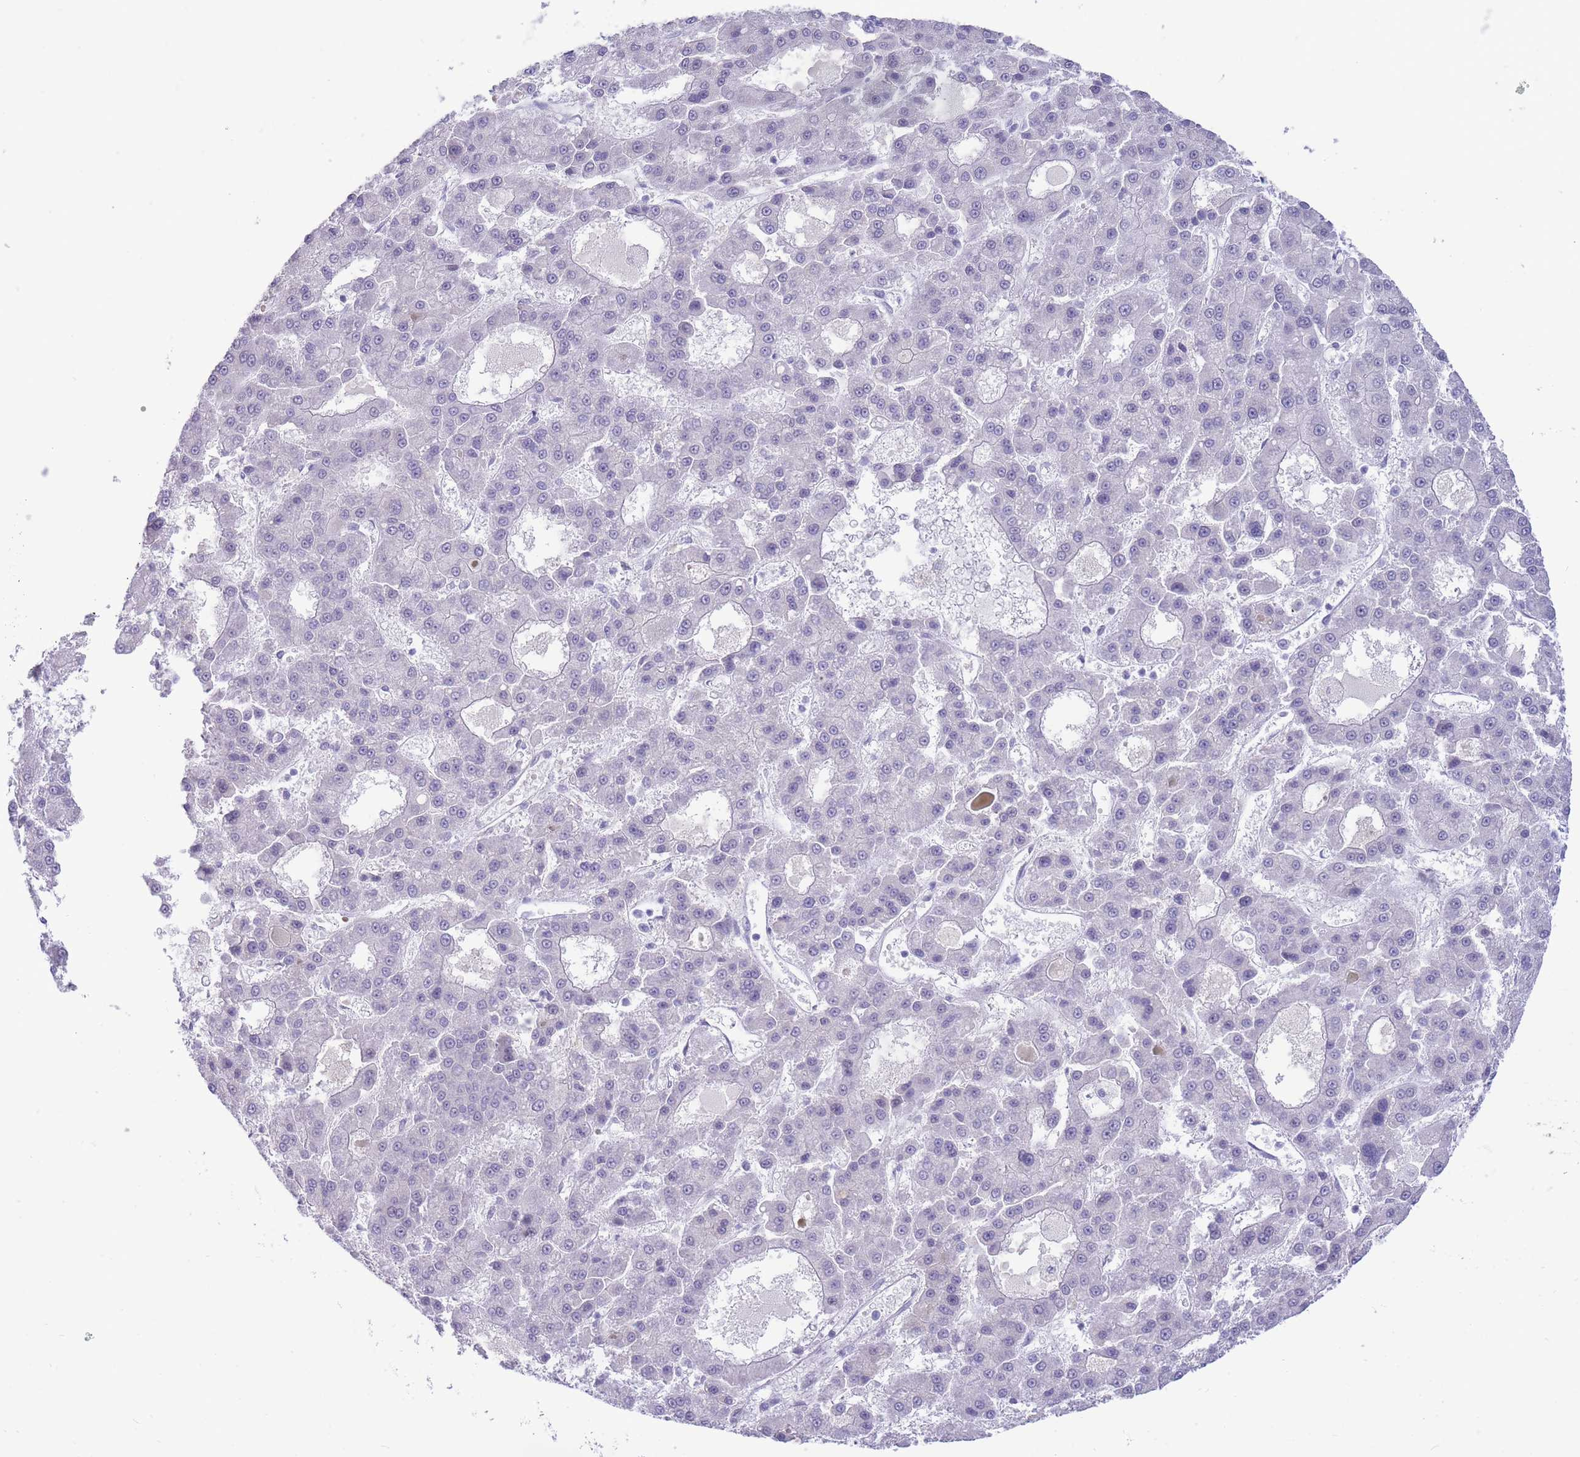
{"staining": {"intensity": "negative", "quantity": "none", "location": "none"}, "tissue": "liver cancer", "cell_type": "Tumor cells", "image_type": "cancer", "snomed": [{"axis": "morphology", "description": "Carcinoma, Hepatocellular, NOS"}, {"axis": "topography", "description": "Liver"}], "caption": "This is an immunohistochemistry image of human hepatocellular carcinoma (liver). There is no staining in tumor cells.", "gene": "FBXO46", "patient": {"sex": "male", "age": 70}}